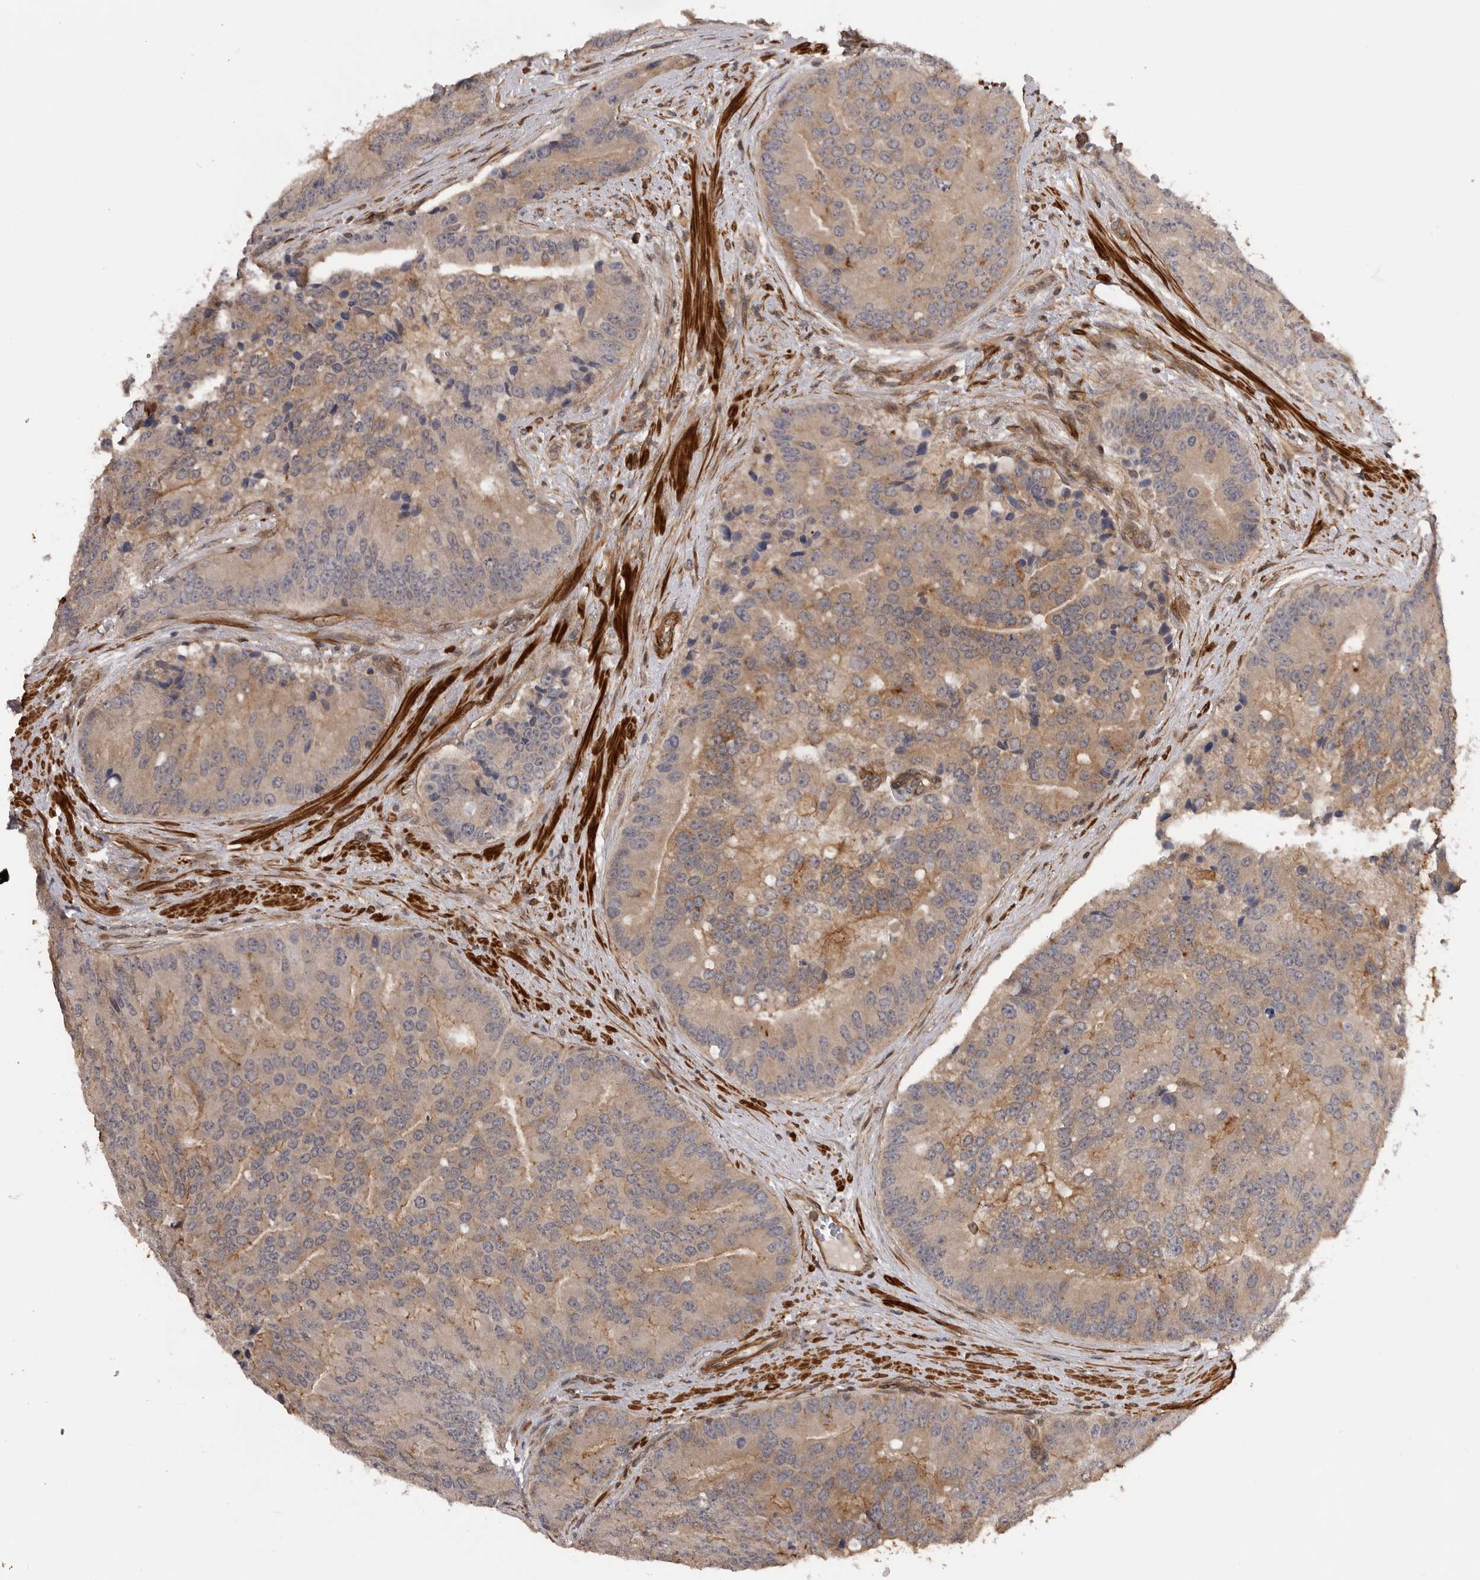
{"staining": {"intensity": "weak", "quantity": "25%-75%", "location": "cytoplasmic/membranous"}, "tissue": "prostate cancer", "cell_type": "Tumor cells", "image_type": "cancer", "snomed": [{"axis": "morphology", "description": "Adenocarcinoma, High grade"}, {"axis": "topography", "description": "Prostate"}], "caption": "High-magnification brightfield microscopy of prostate cancer (adenocarcinoma (high-grade)) stained with DAB (brown) and counterstained with hematoxylin (blue). tumor cells exhibit weak cytoplasmic/membranous positivity is identified in about25%-75% of cells. Using DAB (brown) and hematoxylin (blue) stains, captured at high magnification using brightfield microscopy.", "gene": "TRIM56", "patient": {"sex": "male", "age": 70}}